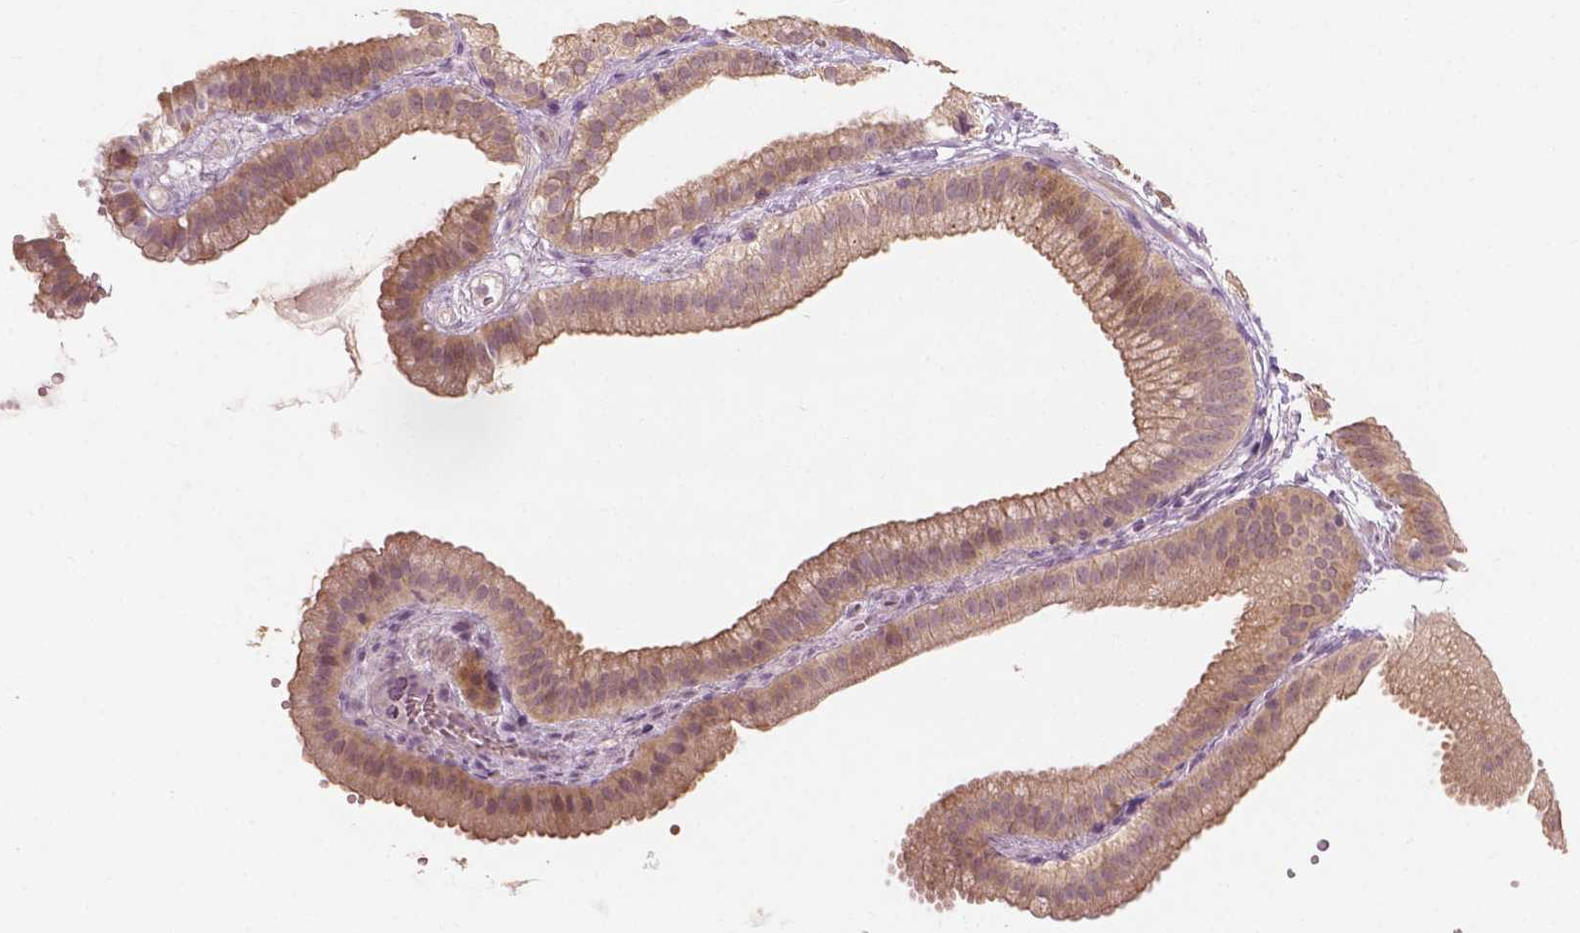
{"staining": {"intensity": "weak", "quantity": ">75%", "location": "cytoplasmic/membranous"}, "tissue": "gallbladder", "cell_type": "Glandular cells", "image_type": "normal", "snomed": [{"axis": "morphology", "description": "Normal tissue, NOS"}, {"axis": "topography", "description": "Gallbladder"}], "caption": "Immunohistochemistry of unremarkable human gallbladder shows low levels of weak cytoplasmic/membranous expression in about >75% of glandular cells.", "gene": "SAXO2", "patient": {"sex": "female", "age": 63}}